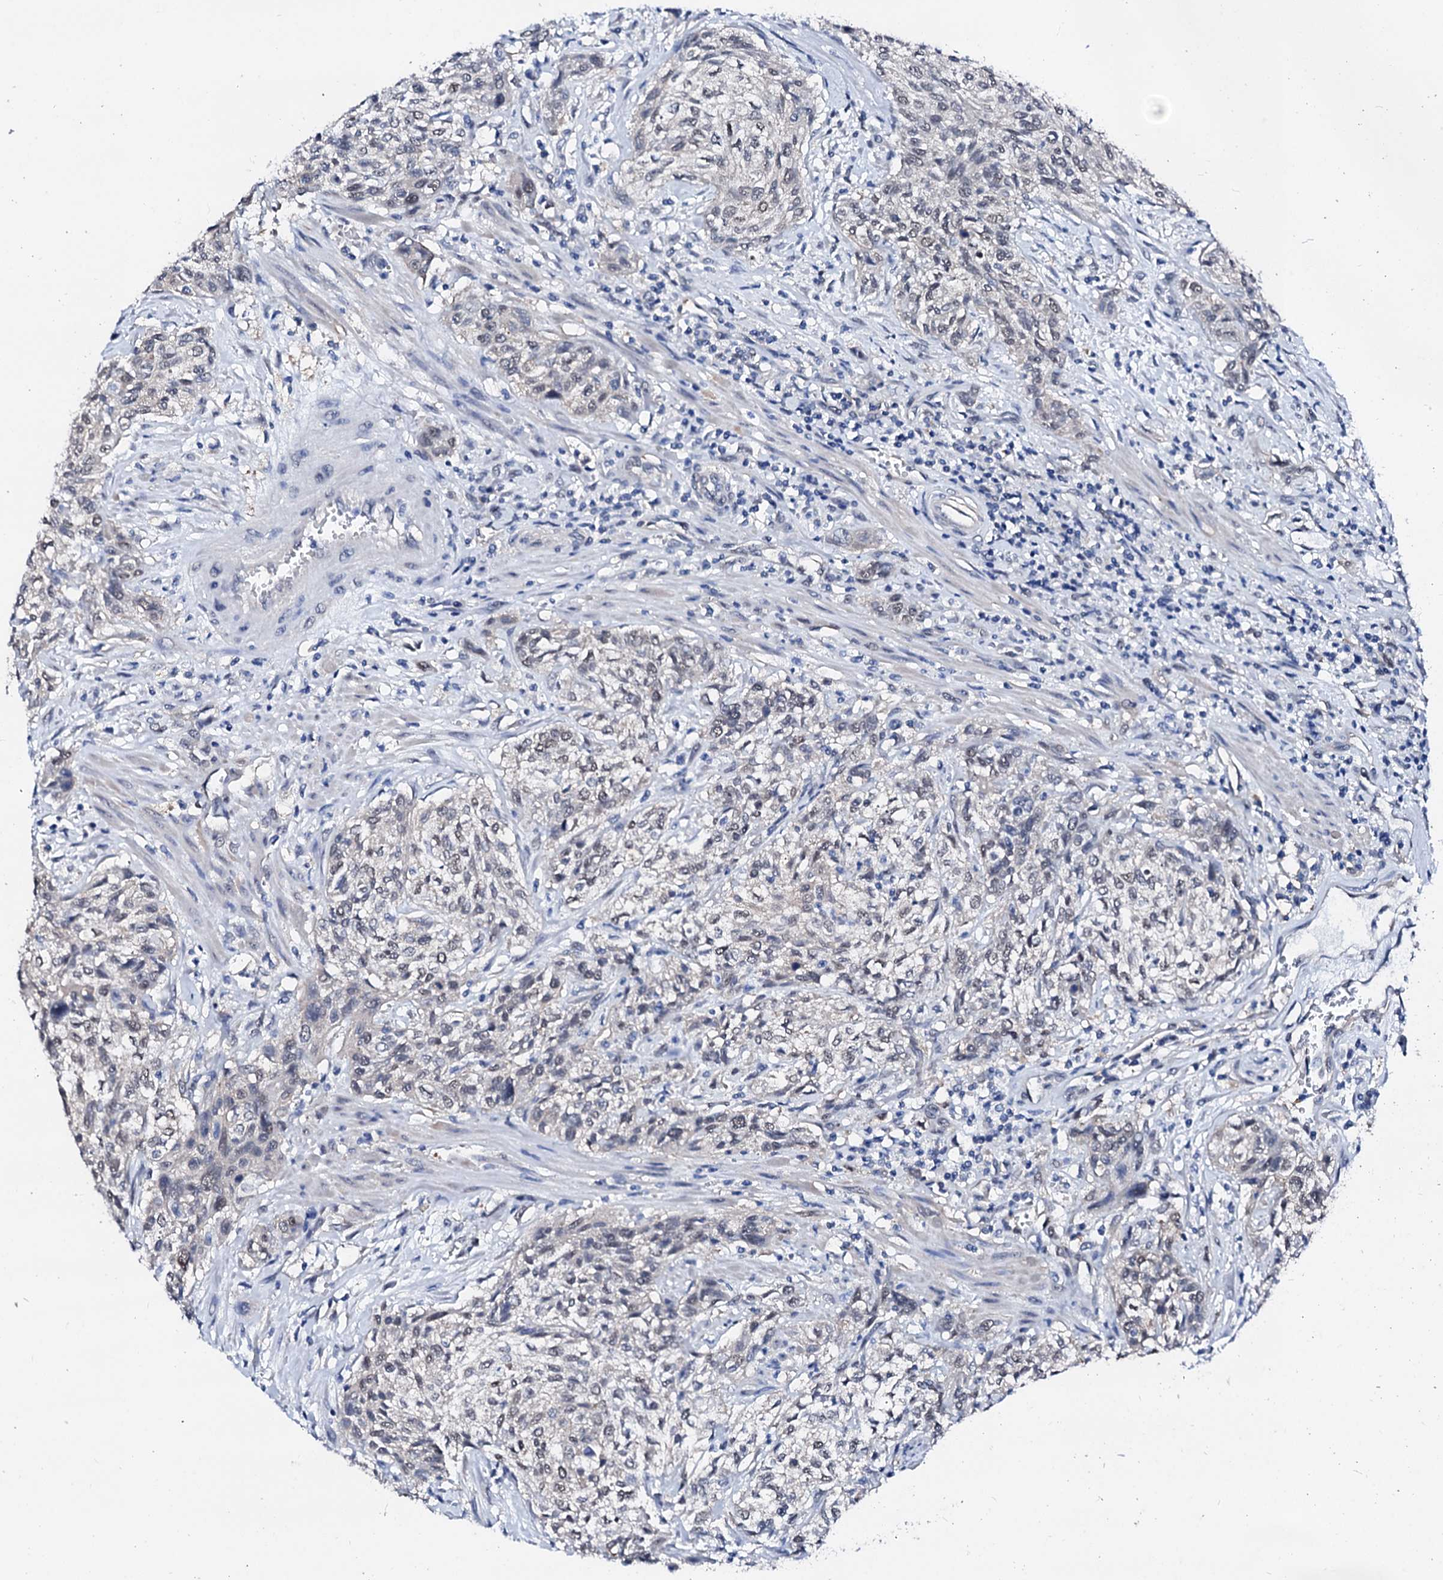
{"staining": {"intensity": "weak", "quantity": "<25%", "location": "nuclear"}, "tissue": "urothelial cancer", "cell_type": "Tumor cells", "image_type": "cancer", "snomed": [{"axis": "morphology", "description": "Normal tissue, NOS"}, {"axis": "morphology", "description": "Urothelial carcinoma, NOS"}, {"axis": "topography", "description": "Urinary bladder"}, {"axis": "topography", "description": "Peripheral nerve tissue"}], "caption": "An immunohistochemistry (IHC) photomicrograph of urothelial cancer is shown. There is no staining in tumor cells of urothelial cancer. (DAB immunohistochemistry, high magnification).", "gene": "CSN2", "patient": {"sex": "male", "age": 35}}